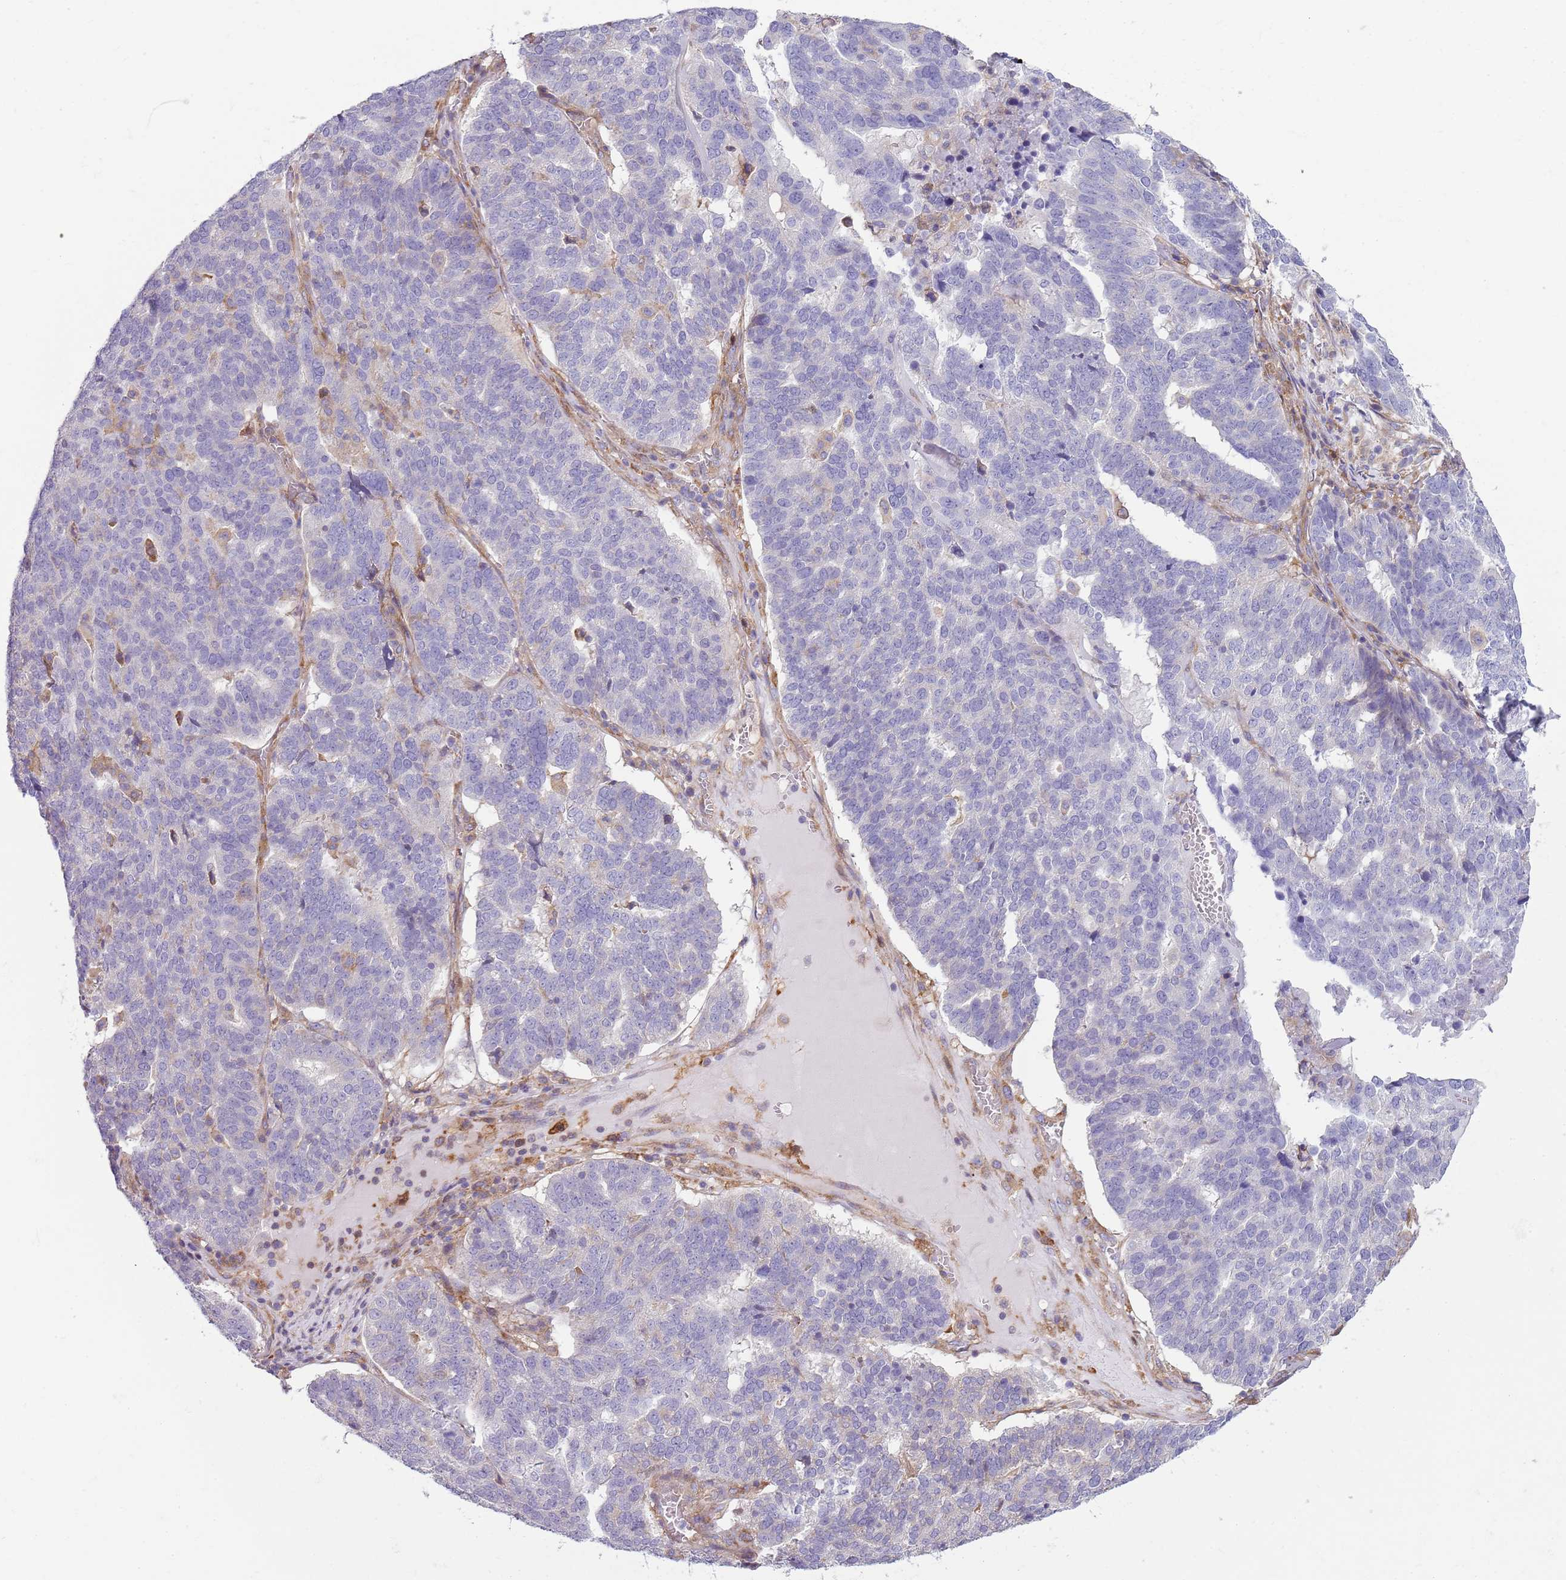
{"staining": {"intensity": "negative", "quantity": "none", "location": "none"}, "tissue": "ovarian cancer", "cell_type": "Tumor cells", "image_type": "cancer", "snomed": [{"axis": "morphology", "description": "Cystadenocarcinoma, serous, NOS"}, {"axis": "topography", "description": "Ovary"}], "caption": "A high-resolution photomicrograph shows immunohistochemistry staining of ovarian cancer, which shows no significant expression in tumor cells.", "gene": "SNX1", "patient": {"sex": "female", "age": 59}}